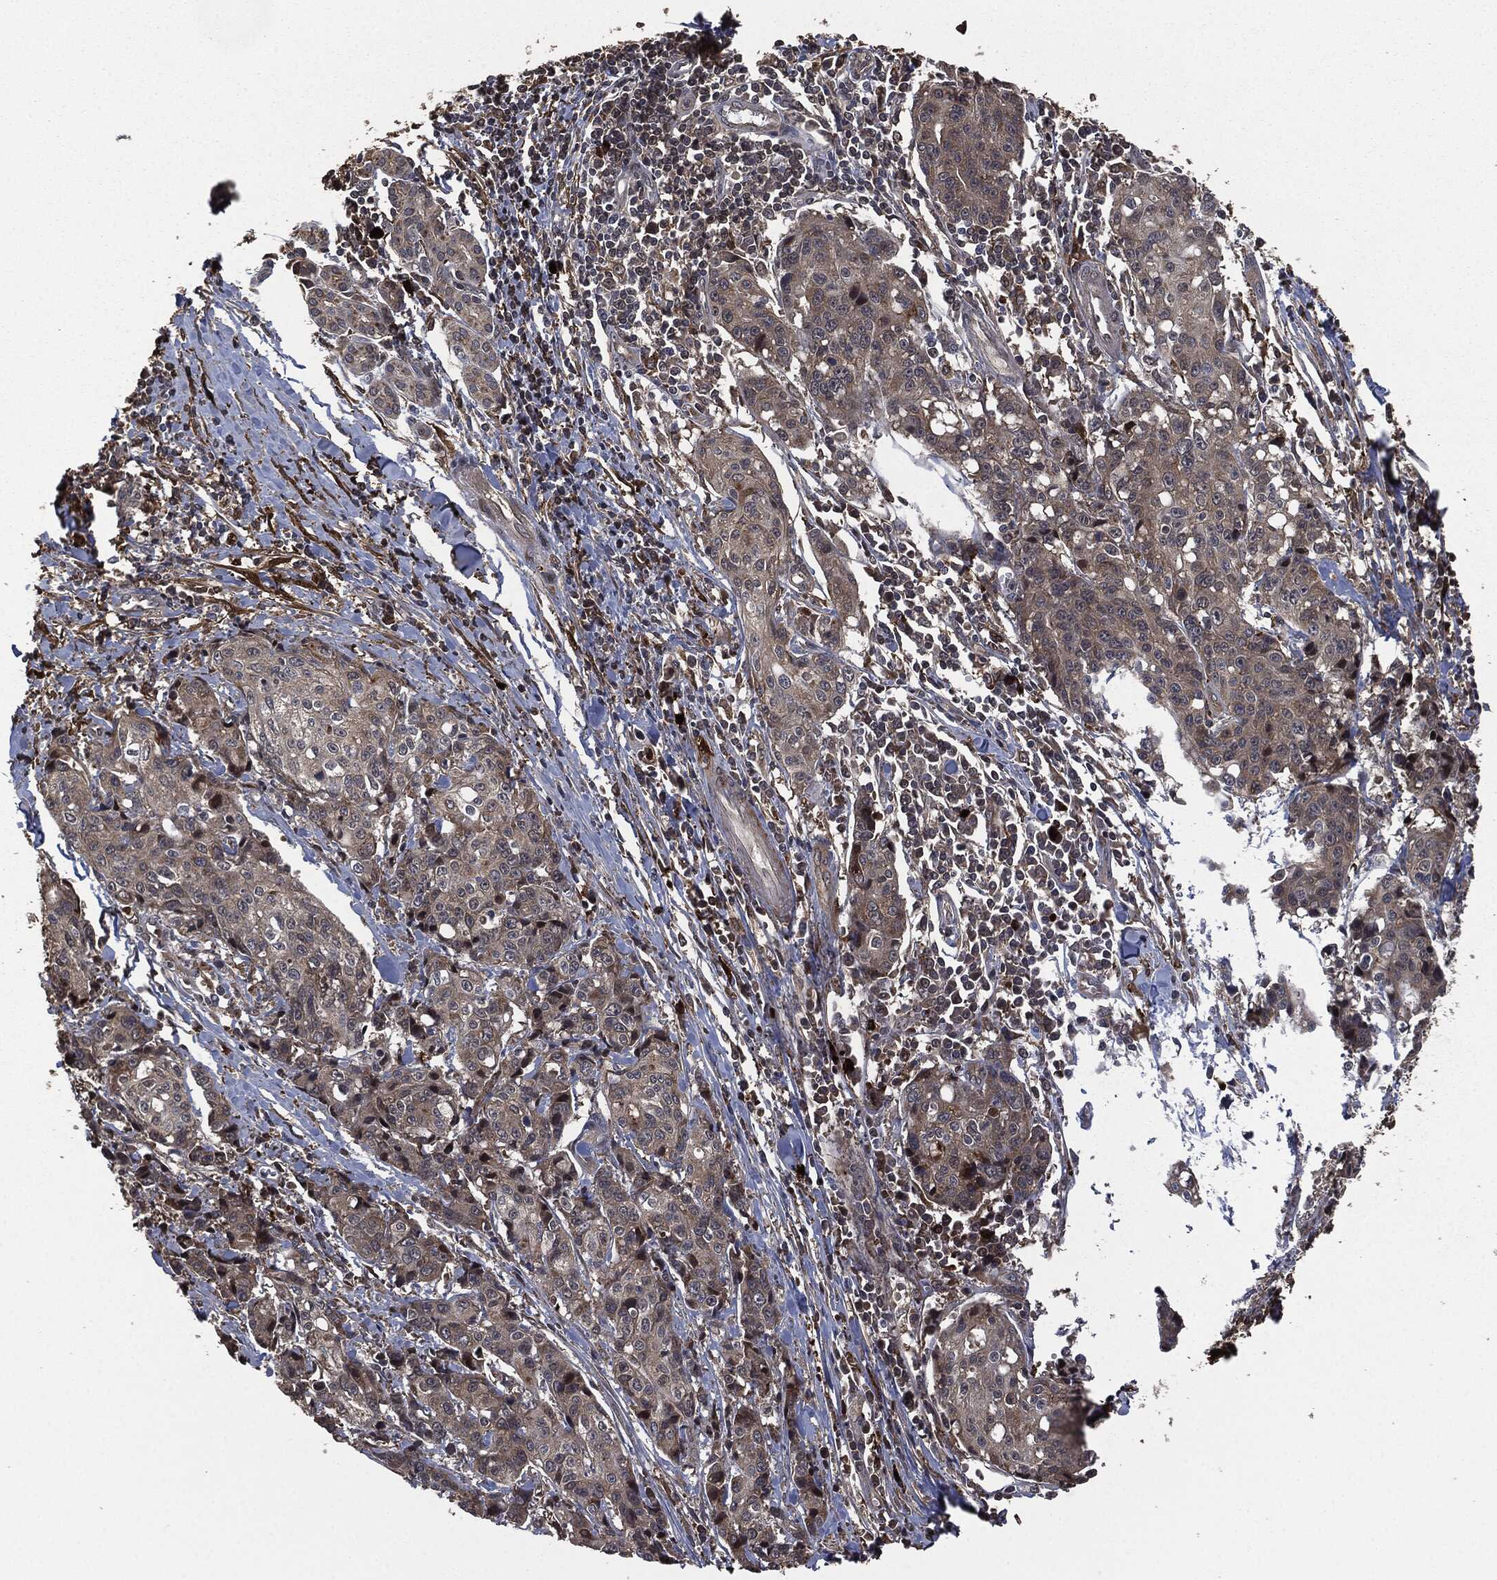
{"staining": {"intensity": "weak", "quantity": "<25%", "location": "cytoplasmic/membranous"}, "tissue": "pancreatic cancer", "cell_type": "Tumor cells", "image_type": "cancer", "snomed": [{"axis": "morphology", "description": "Adenocarcinoma, NOS"}, {"axis": "topography", "description": "Pancreas"}], "caption": "Tumor cells are negative for brown protein staining in pancreatic cancer (adenocarcinoma).", "gene": "CRABP2", "patient": {"sex": "male", "age": 64}}